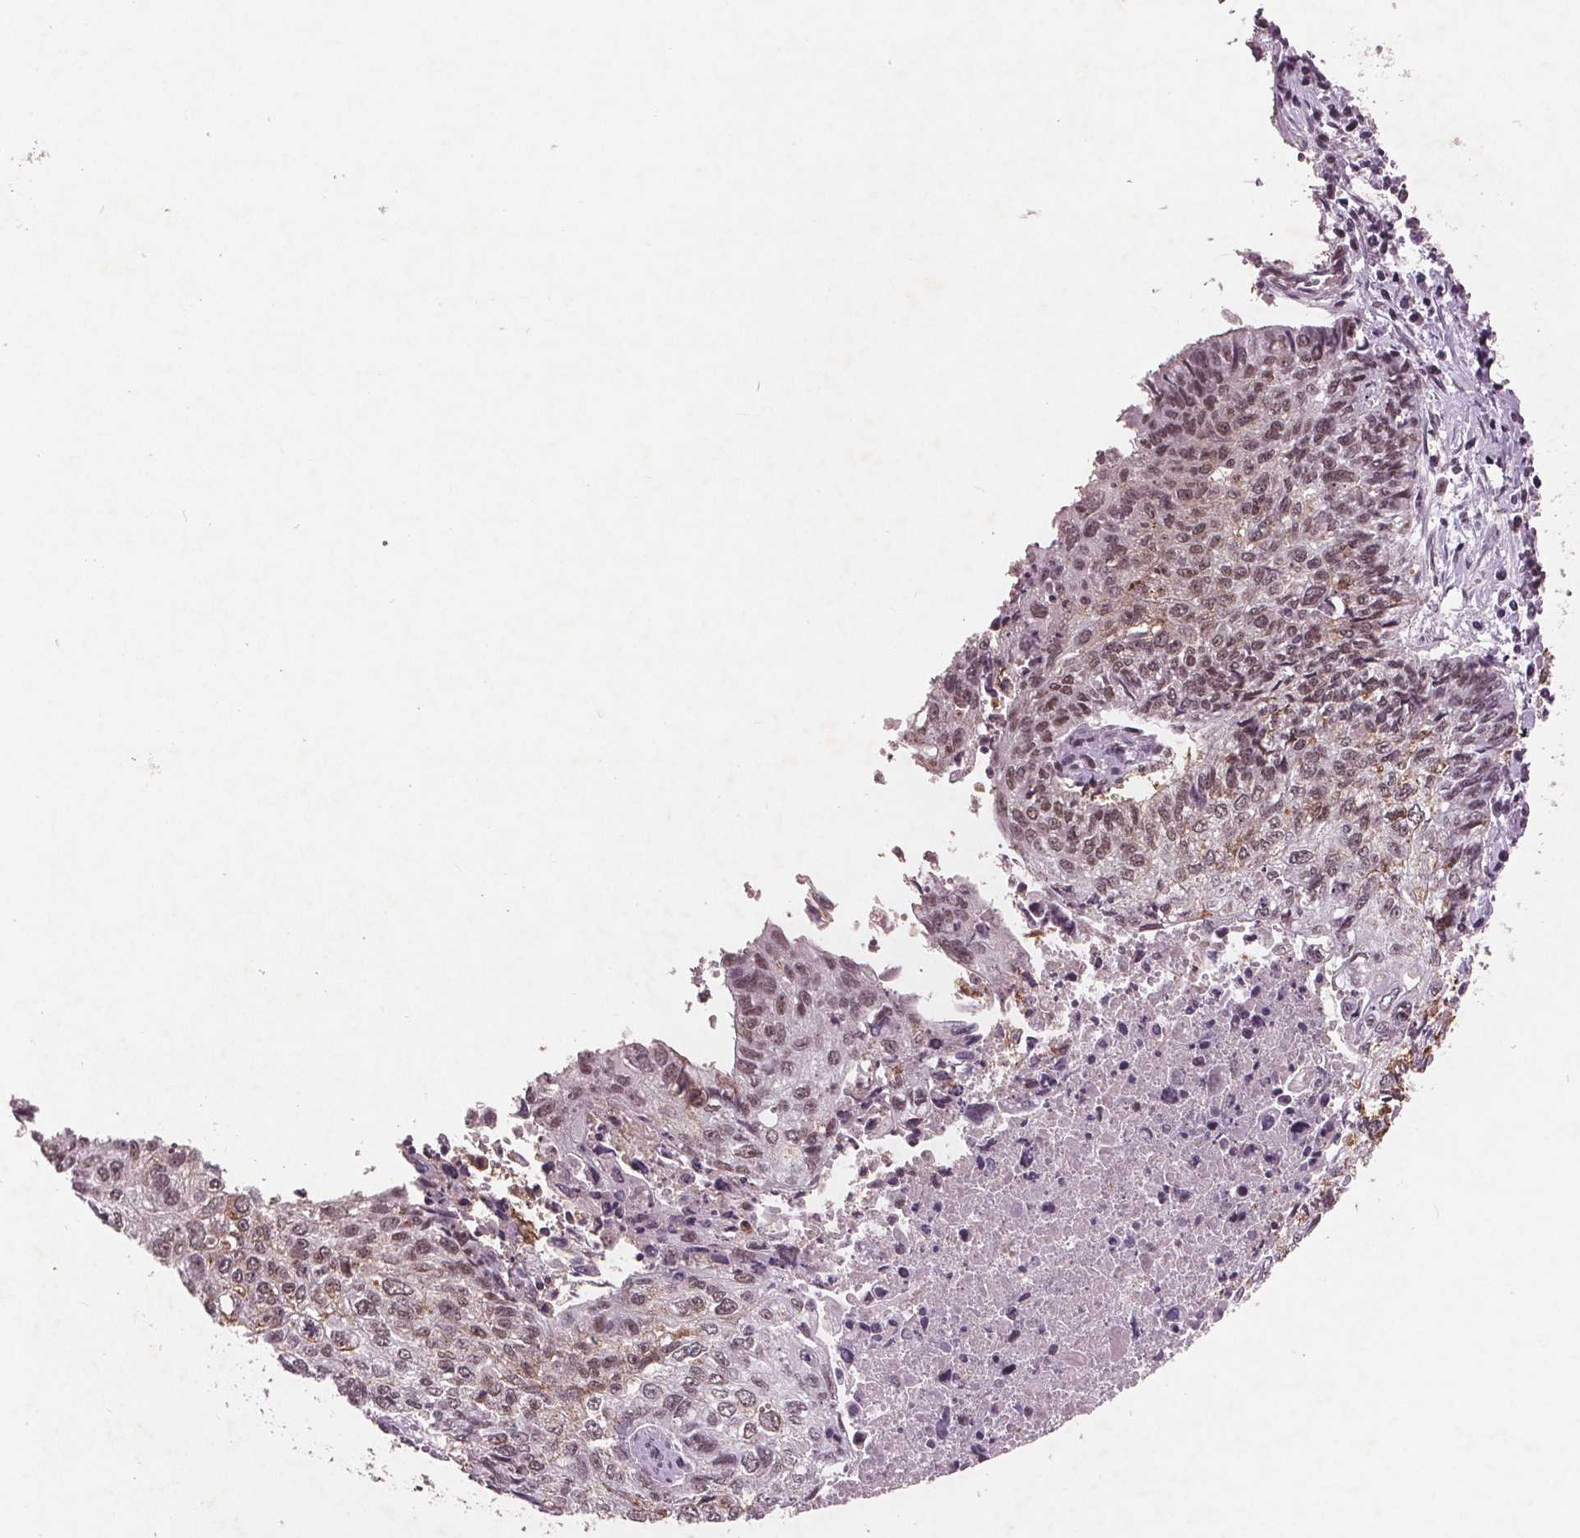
{"staining": {"intensity": "weak", "quantity": ">75%", "location": "nuclear"}, "tissue": "lung cancer", "cell_type": "Tumor cells", "image_type": "cancer", "snomed": [{"axis": "morphology", "description": "Normal morphology"}, {"axis": "morphology", "description": "Aneuploidy"}, {"axis": "morphology", "description": "Squamous cell carcinoma, NOS"}, {"axis": "topography", "description": "Lymph node"}, {"axis": "topography", "description": "Lung"}], "caption": "Lung cancer (aneuploidy) stained for a protein displays weak nuclear positivity in tumor cells.", "gene": "RPS6KA2", "patient": {"sex": "female", "age": 76}}